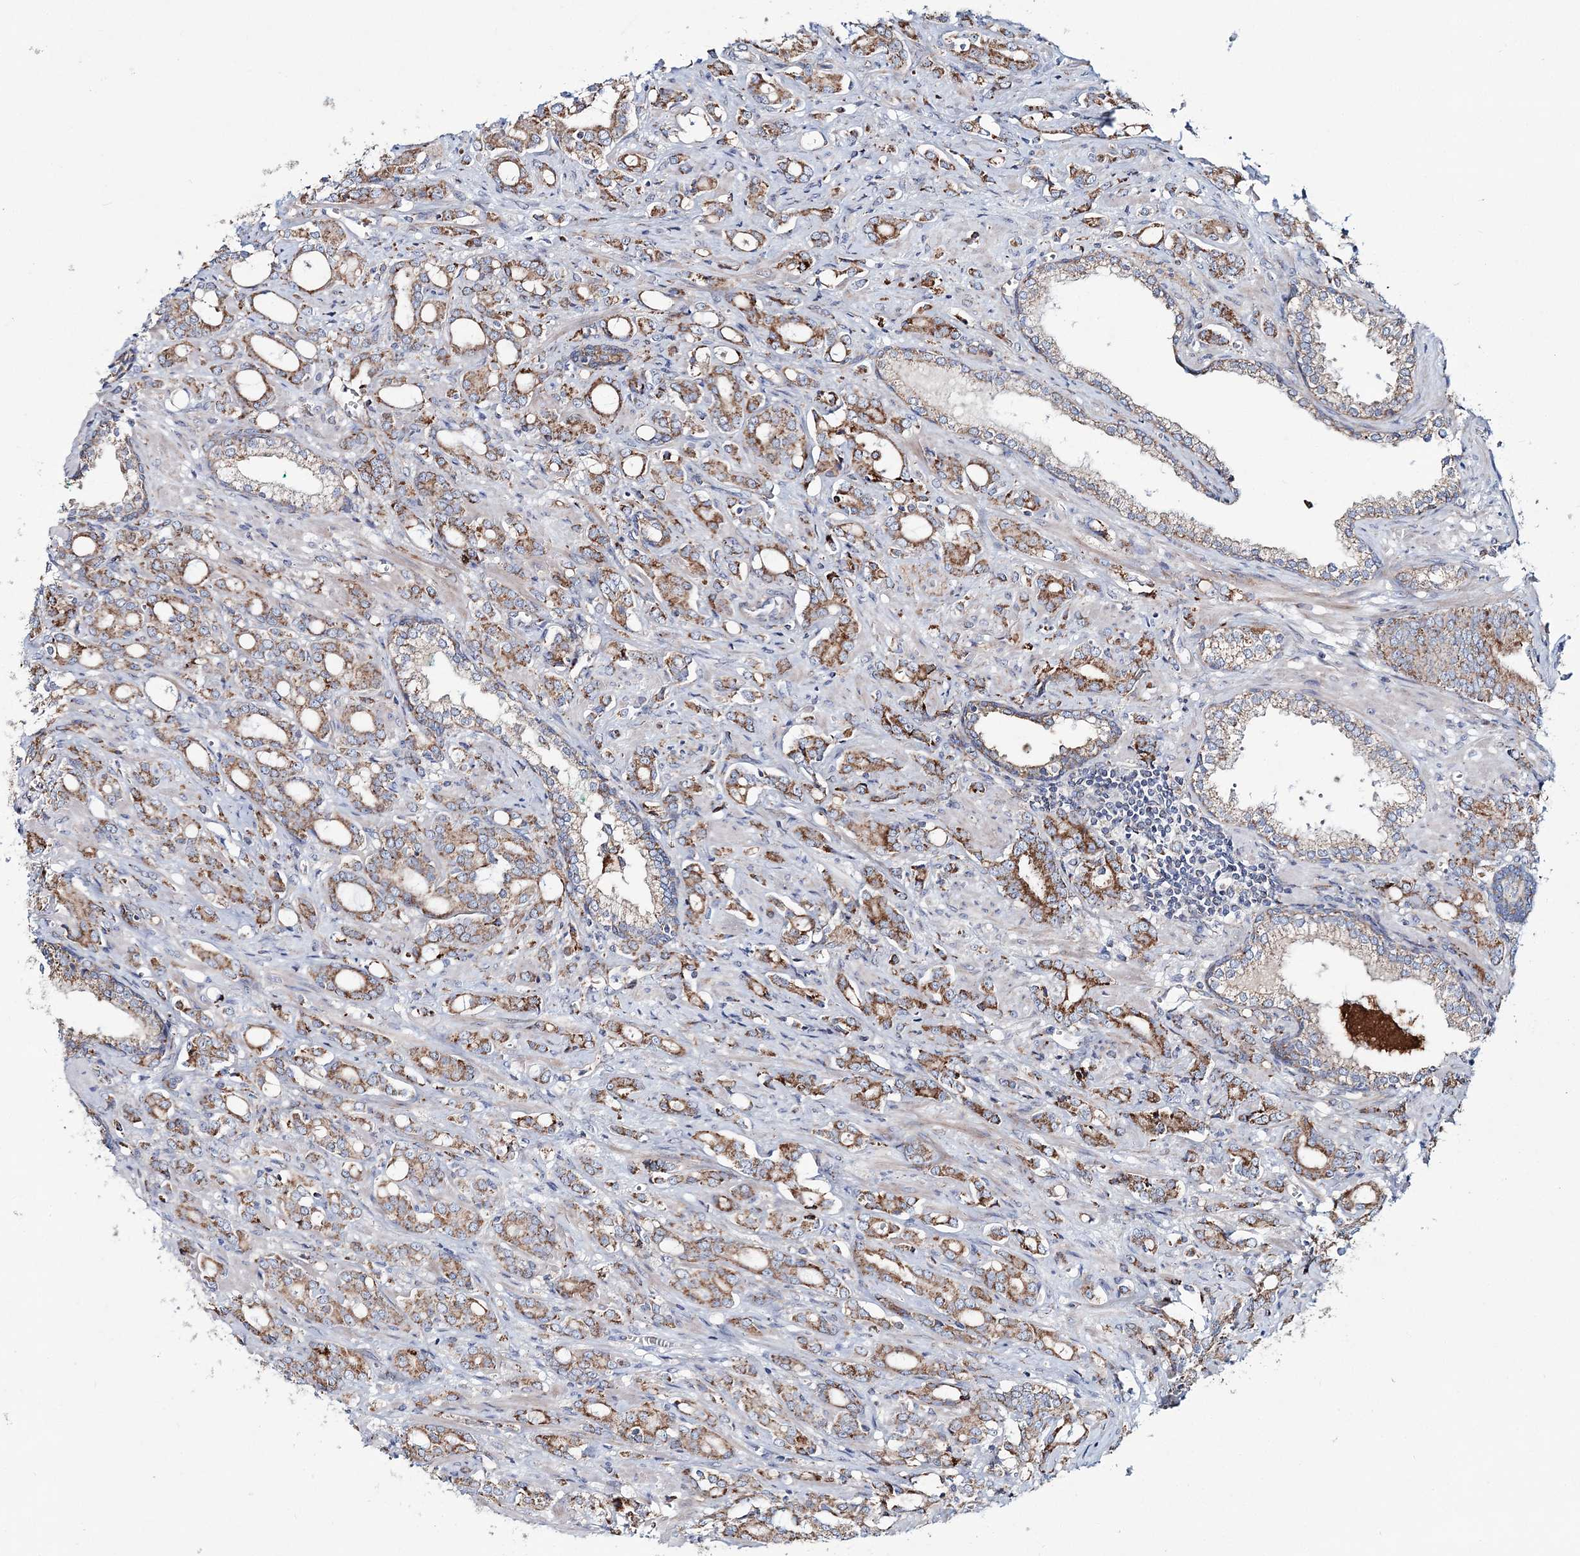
{"staining": {"intensity": "moderate", "quantity": ">75%", "location": "cytoplasmic/membranous"}, "tissue": "prostate cancer", "cell_type": "Tumor cells", "image_type": "cancer", "snomed": [{"axis": "morphology", "description": "Adenocarcinoma, High grade"}, {"axis": "topography", "description": "Prostate"}], "caption": "Brown immunohistochemical staining in prostate high-grade adenocarcinoma demonstrates moderate cytoplasmic/membranous expression in approximately >75% of tumor cells.", "gene": "ARHGAP6", "patient": {"sex": "male", "age": 72}}